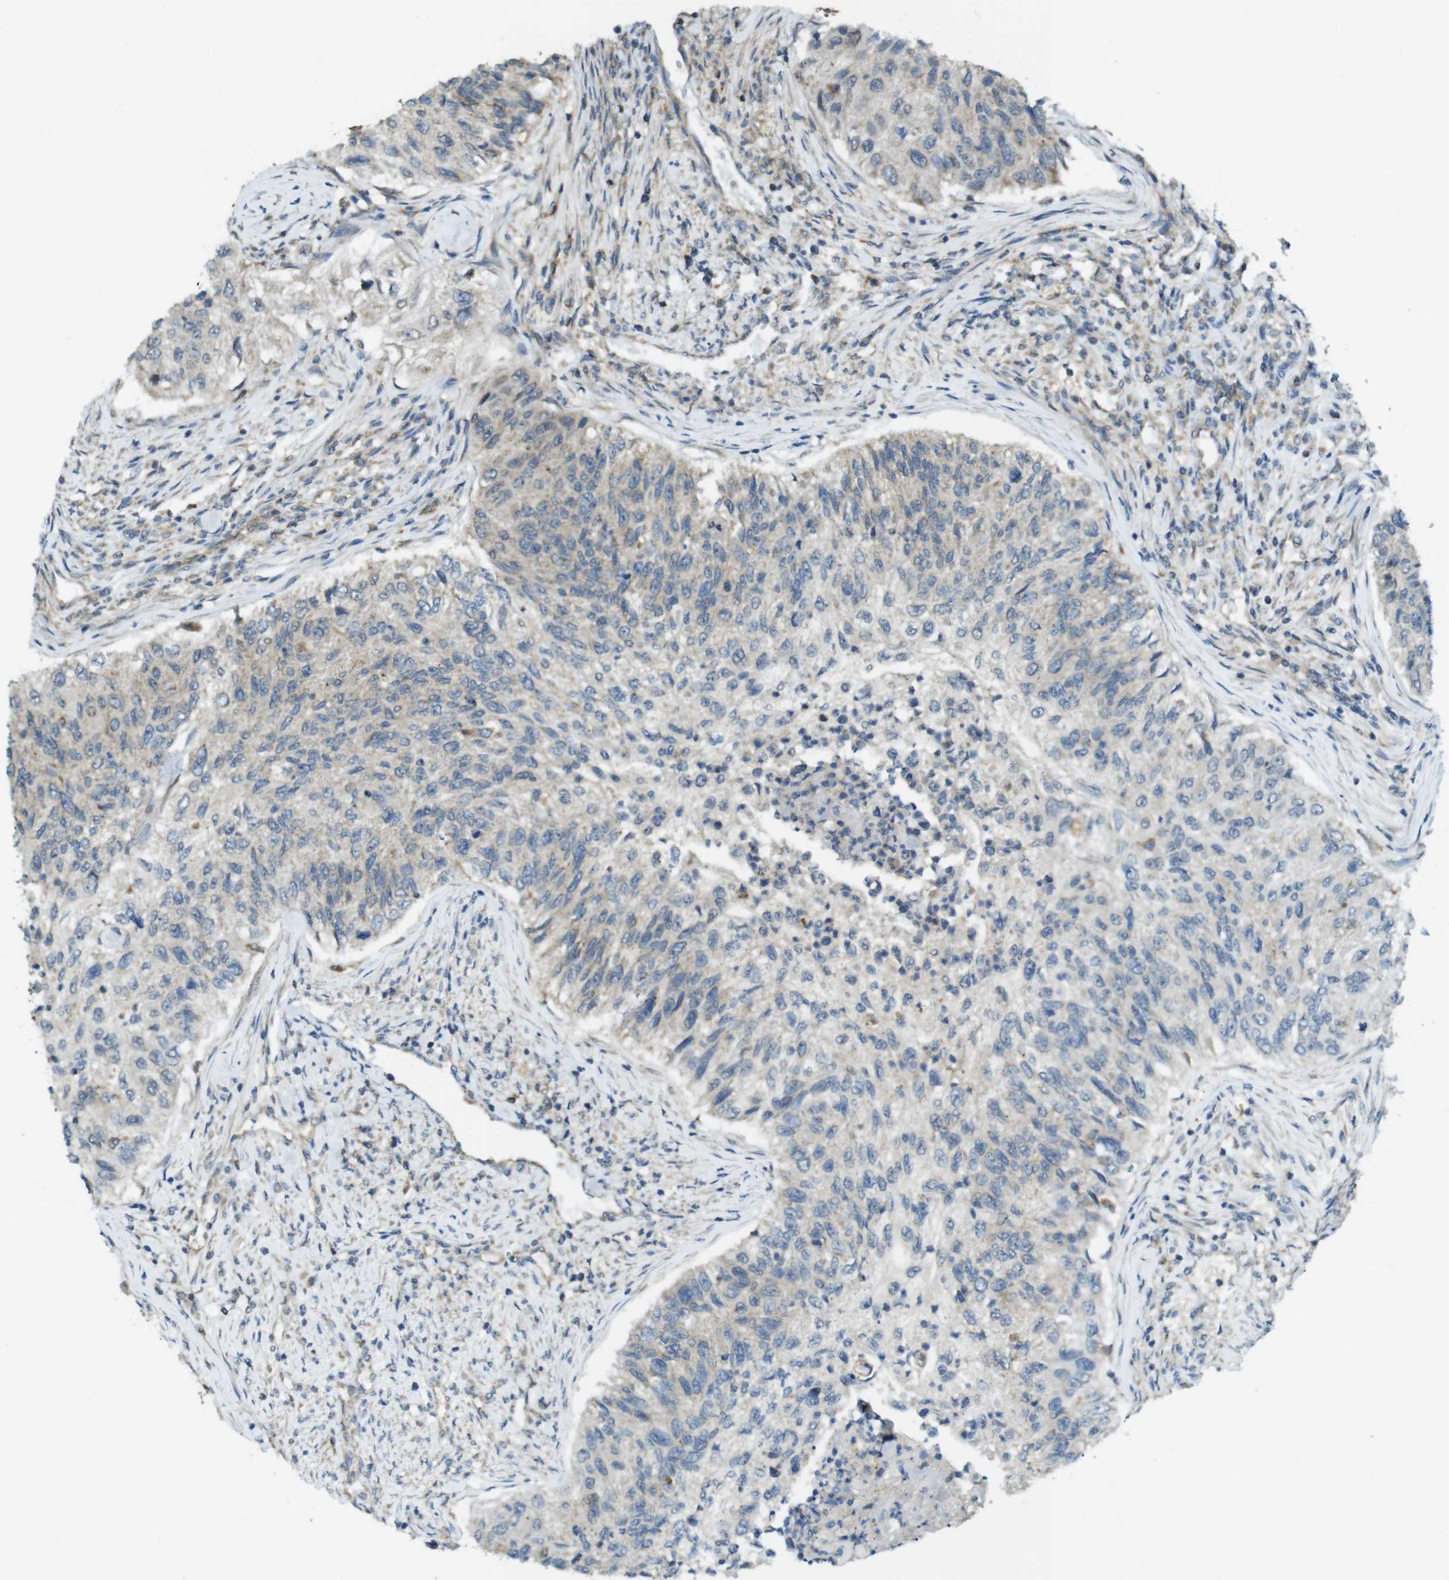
{"staining": {"intensity": "negative", "quantity": "none", "location": "none"}, "tissue": "urothelial cancer", "cell_type": "Tumor cells", "image_type": "cancer", "snomed": [{"axis": "morphology", "description": "Urothelial carcinoma, High grade"}, {"axis": "topography", "description": "Urinary bladder"}], "caption": "Immunohistochemistry (IHC) of urothelial cancer exhibits no positivity in tumor cells.", "gene": "BRI3BP", "patient": {"sex": "female", "age": 60}}